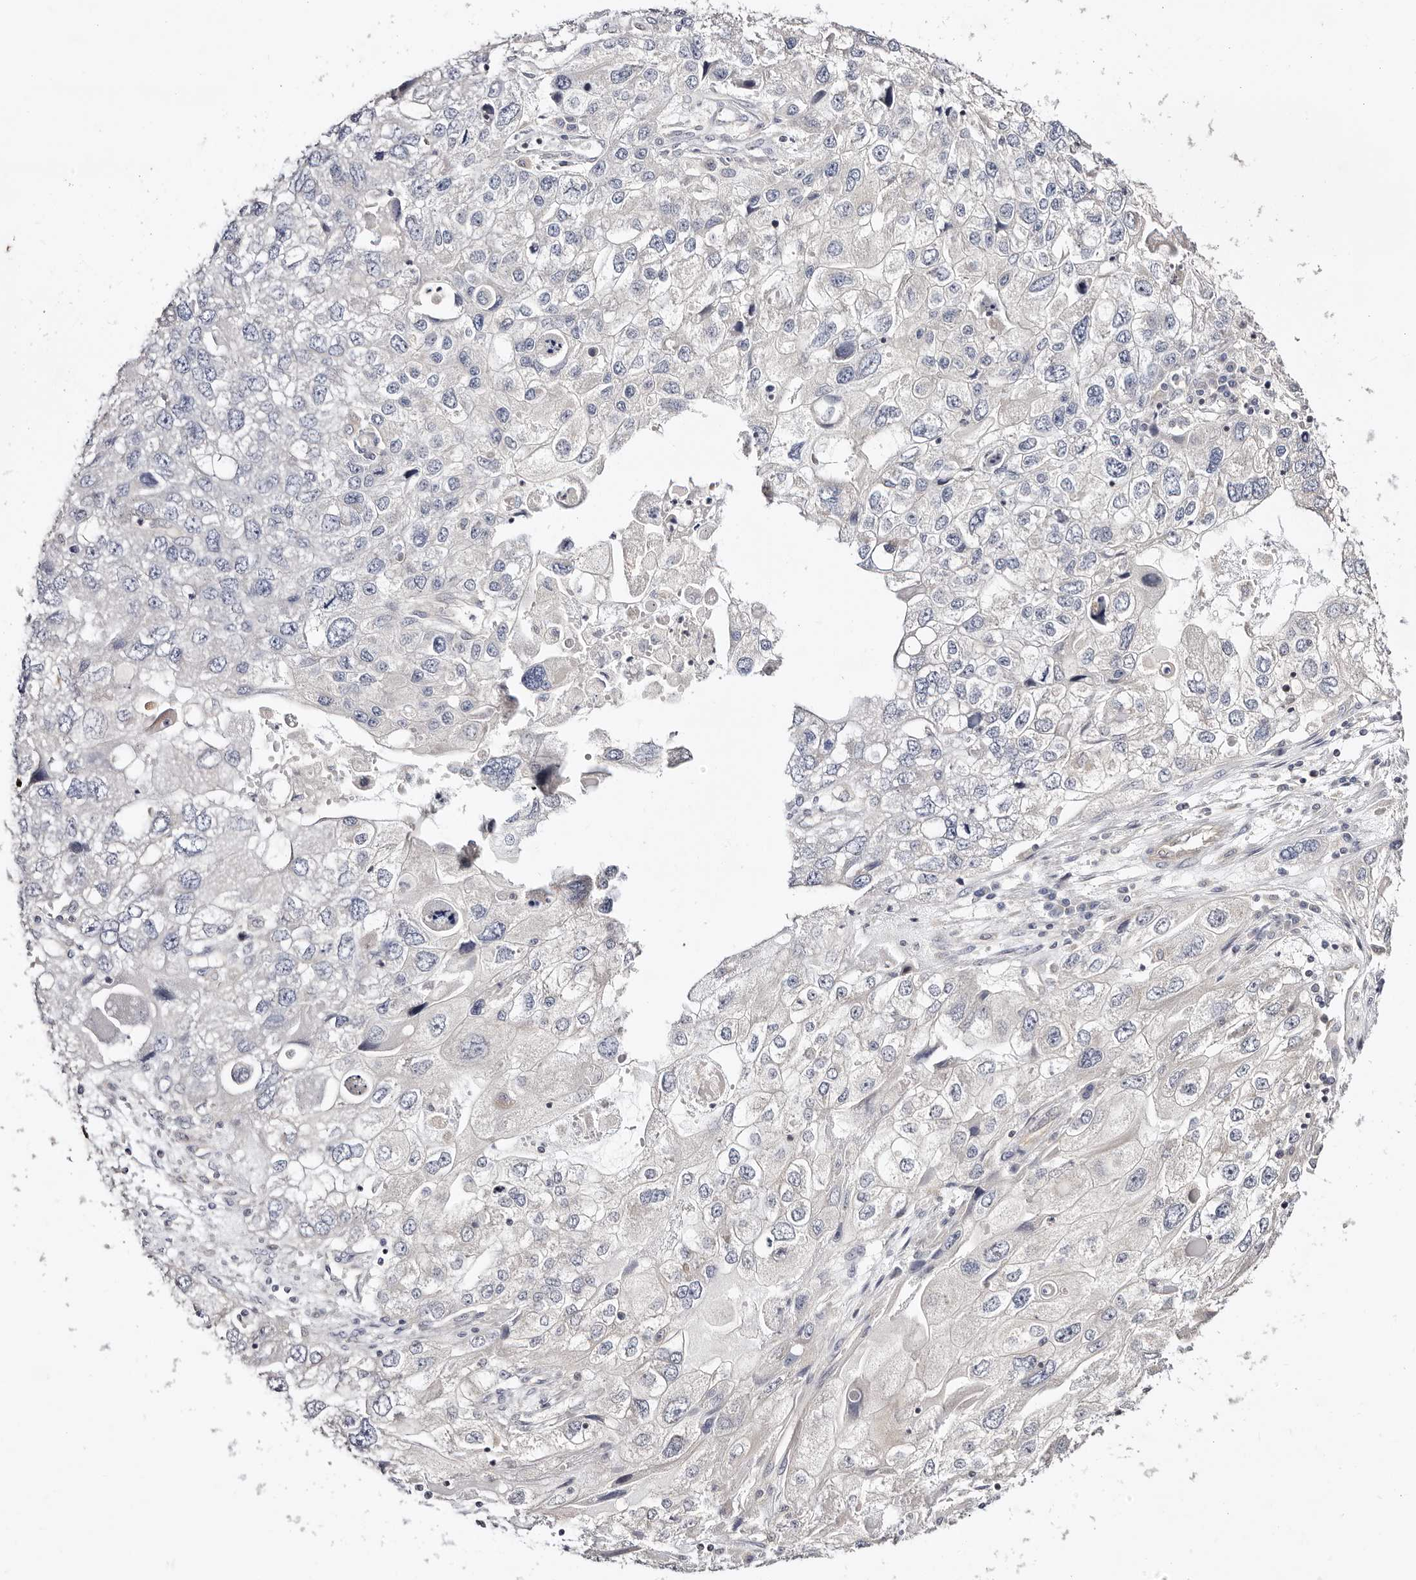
{"staining": {"intensity": "negative", "quantity": "none", "location": "none"}, "tissue": "endometrial cancer", "cell_type": "Tumor cells", "image_type": "cancer", "snomed": [{"axis": "morphology", "description": "Adenocarcinoma, NOS"}, {"axis": "topography", "description": "Endometrium"}], "caption": "Endometrial adenocarcinoma was stained to show a protein in brown. There is no significant positivity in tumor cells.", "gene": "STAT5A", "patient": {"sex": "female", "age": 49}}